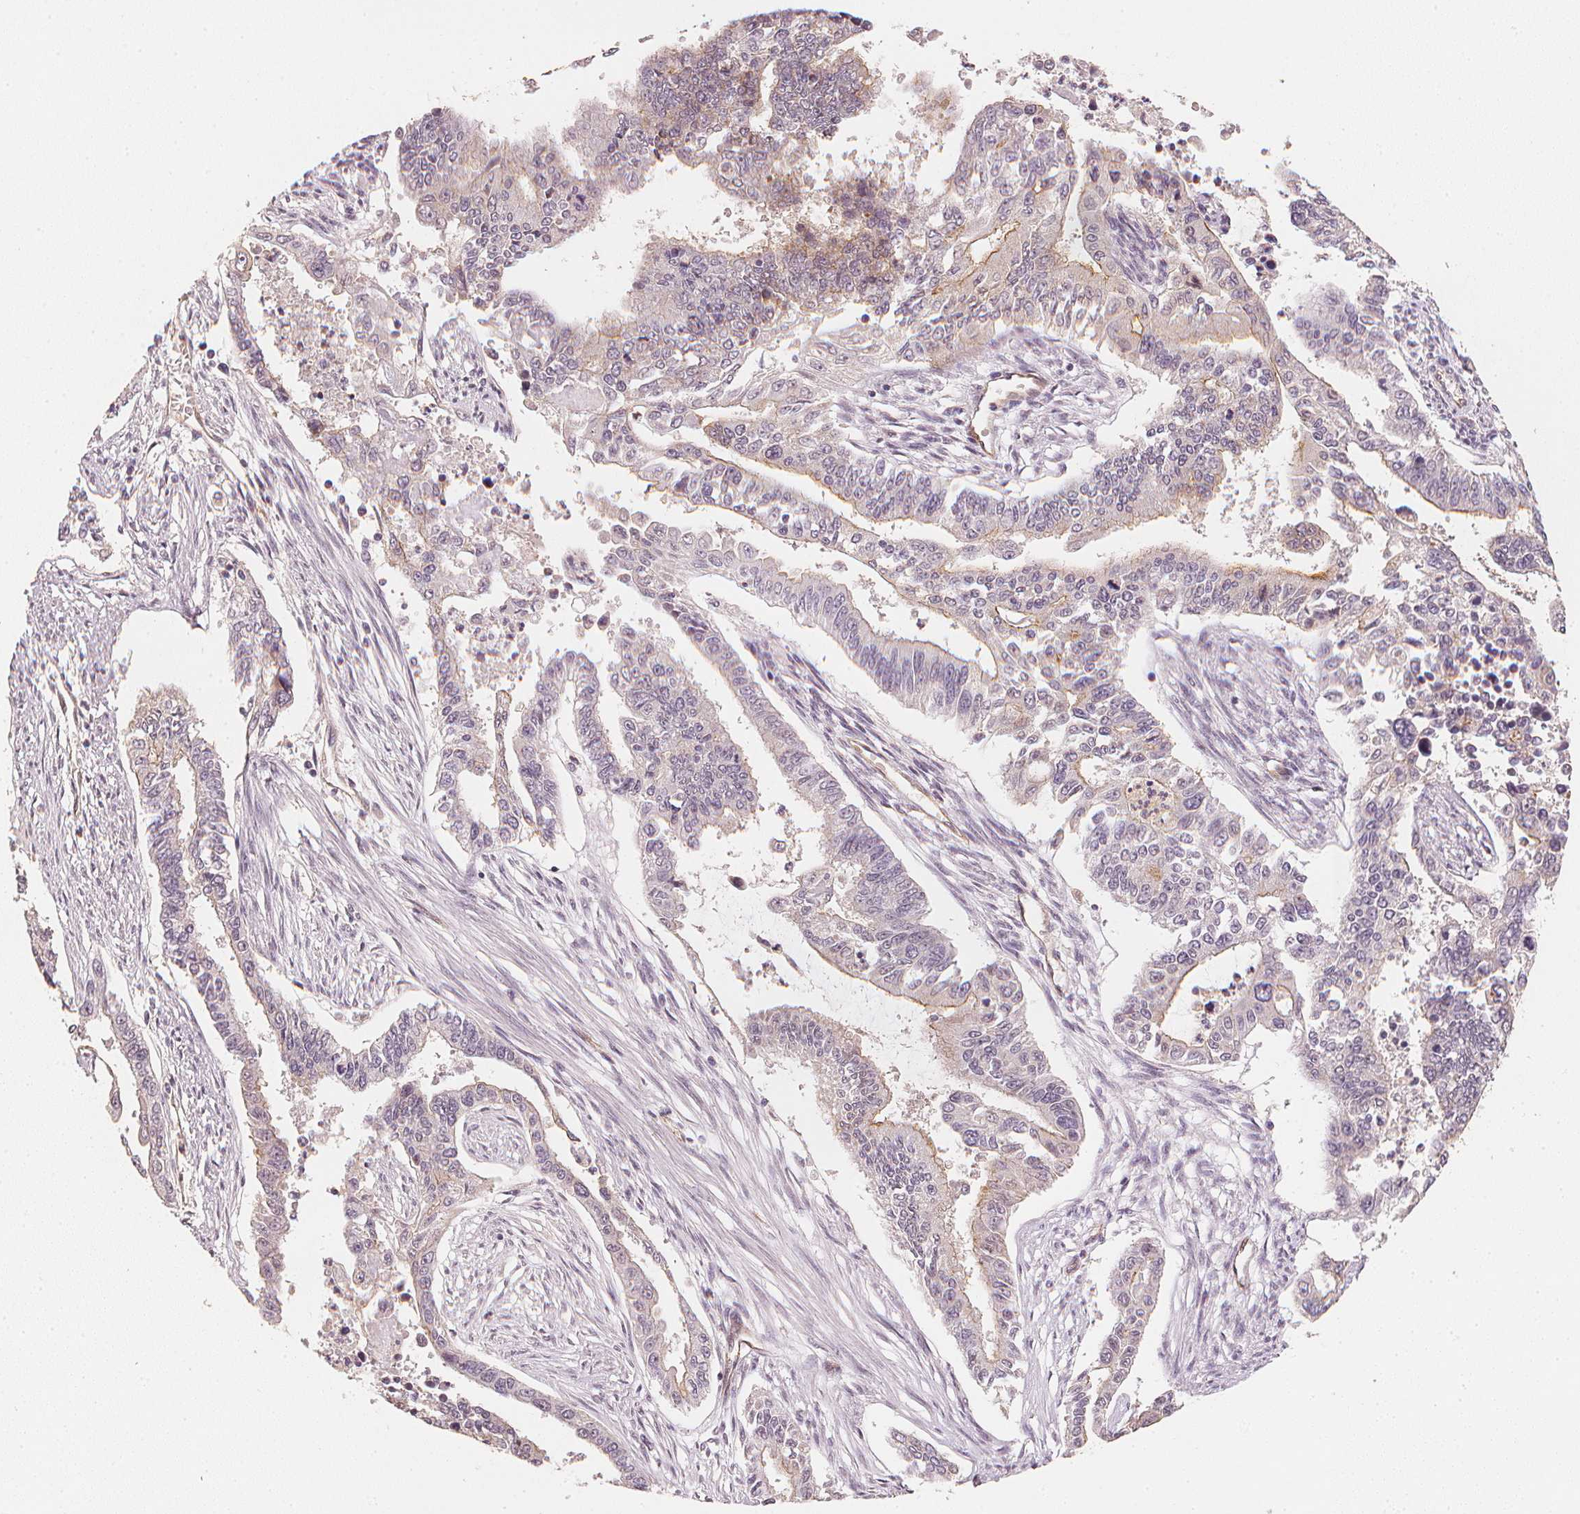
{"staining": {"intensity": "moderate", "quantity": "<25%", "location": "cytoplasmic/membranous"}, "tissue": "endometrial cancer", "cell_type": "Tumor cells", "image_type": "cancer", "snomed": [{"axis": "morphology", "description": "Adenocarcinoma, NOS"}, {"axis": "topography", "description": "Uterus"}], "caption": "Adenocarcinoma (endometrial) stained with DAB (3,3'-diaminobenzidine) immunohistochemistry (IHC) shows low levels of moderate cytoplasmic/membranous positivity in approximately <25% of tumor cells.", "gene": "CIB1", "patient": {"sex": "female", "age": 59}}